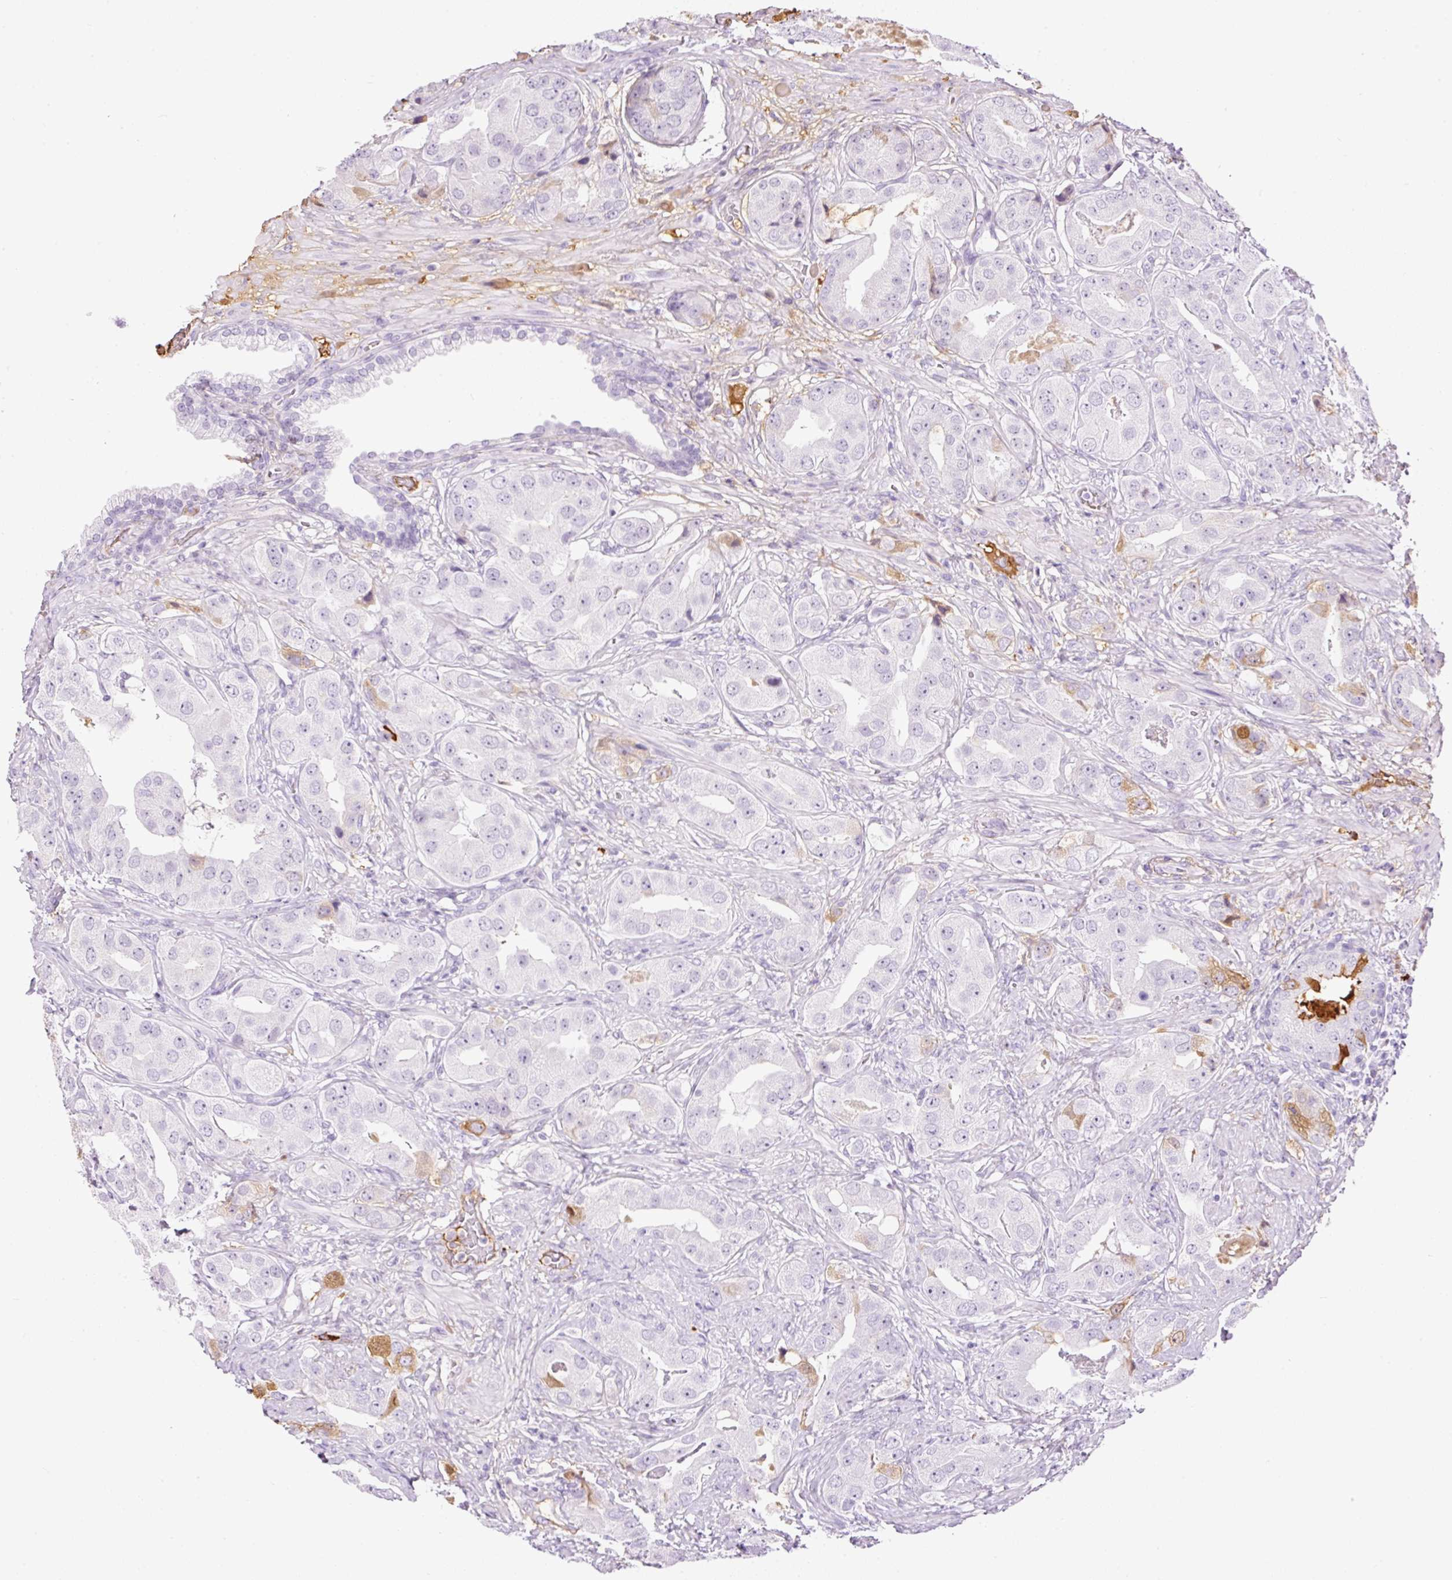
{"staining": {"intensity": "weak", "quantity": "<25%", "location": "cytoplasmic/membranous"}, "tissue": "prostate cancer", "cell_type": "Tumor cells", "image_type": "cancer", "snomed": [{"axis": "morphology", "description": "Adenocarcinoma, High grade"}, {"axis": "topography", "description": "Prostate"}], "caption": "Protein analysis of prostate cancer (high-grade adenocarcinoma) demonstrates no significant expression in tumor cells. (Brightfield microscopy of DAB IHC at high magnification).", "gene": "PRPF38B", "patient": {"sex": "male", "age": 63}}